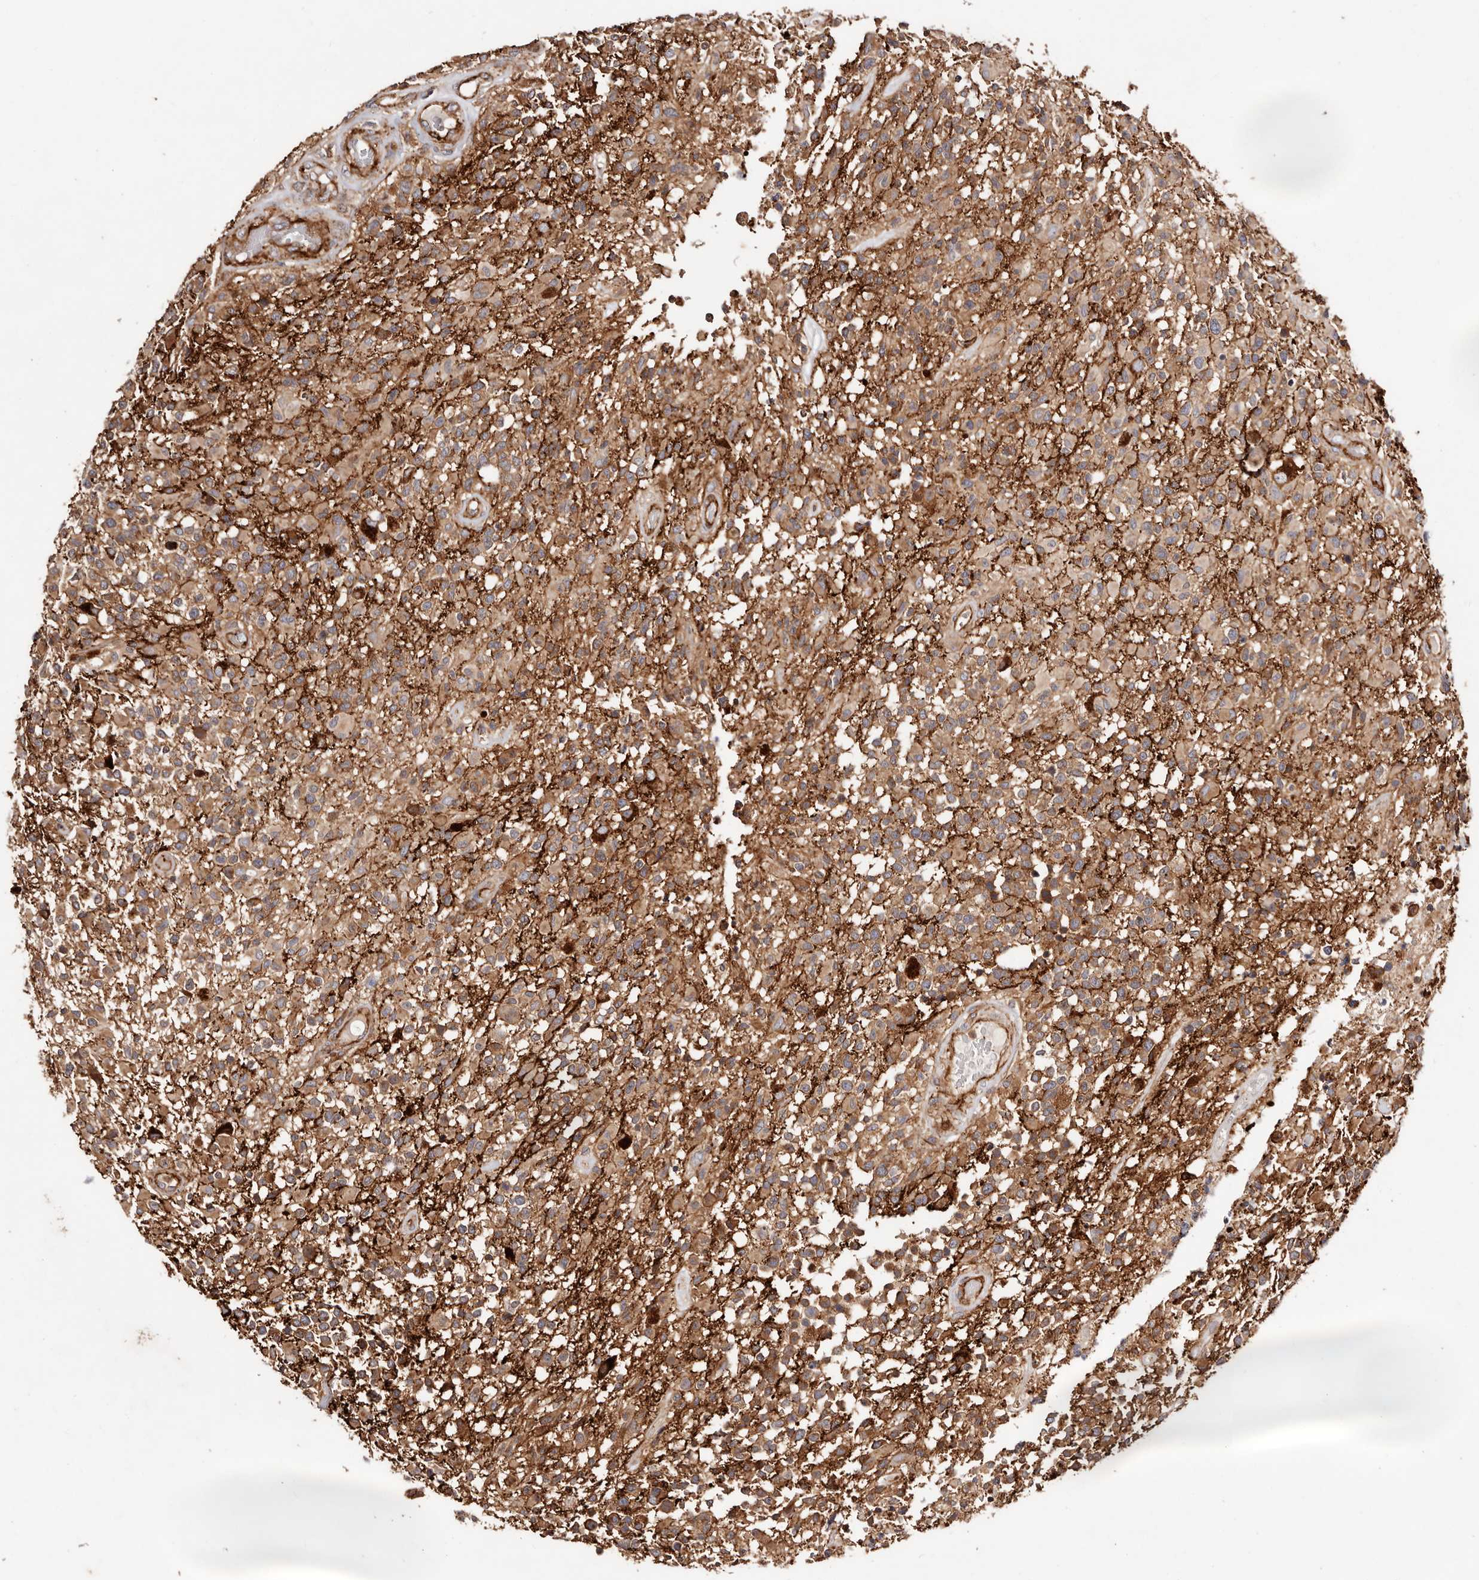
{"staining": {"intensity": "moderate", "quantity": ">75%", "location": "cytoplasmic/membranous"}, "tissue": "glioma", "cell_type": "Tumor cells", "image_type": "cancer", "snomed": [{"axis": "morphology", "description": "Glioma, malignant, High grade"}, {"axis": "morphology", "description": "Glioblastoma, NOS"}, {"axis": "topography", "description": "Brain"}], "caption": "Immunohistochemistry image of neoplastic tissue: human glioma stained using immunohistochemistry (IHC) displays medium levels of moderate protein expression localized specifically in the cytoplasmic/membranous of tumor cells, appearing as a cytoplasmic/membranous brown color.", "gene": "PTPN22", "patient": {"sex": "male", "age": 60}}